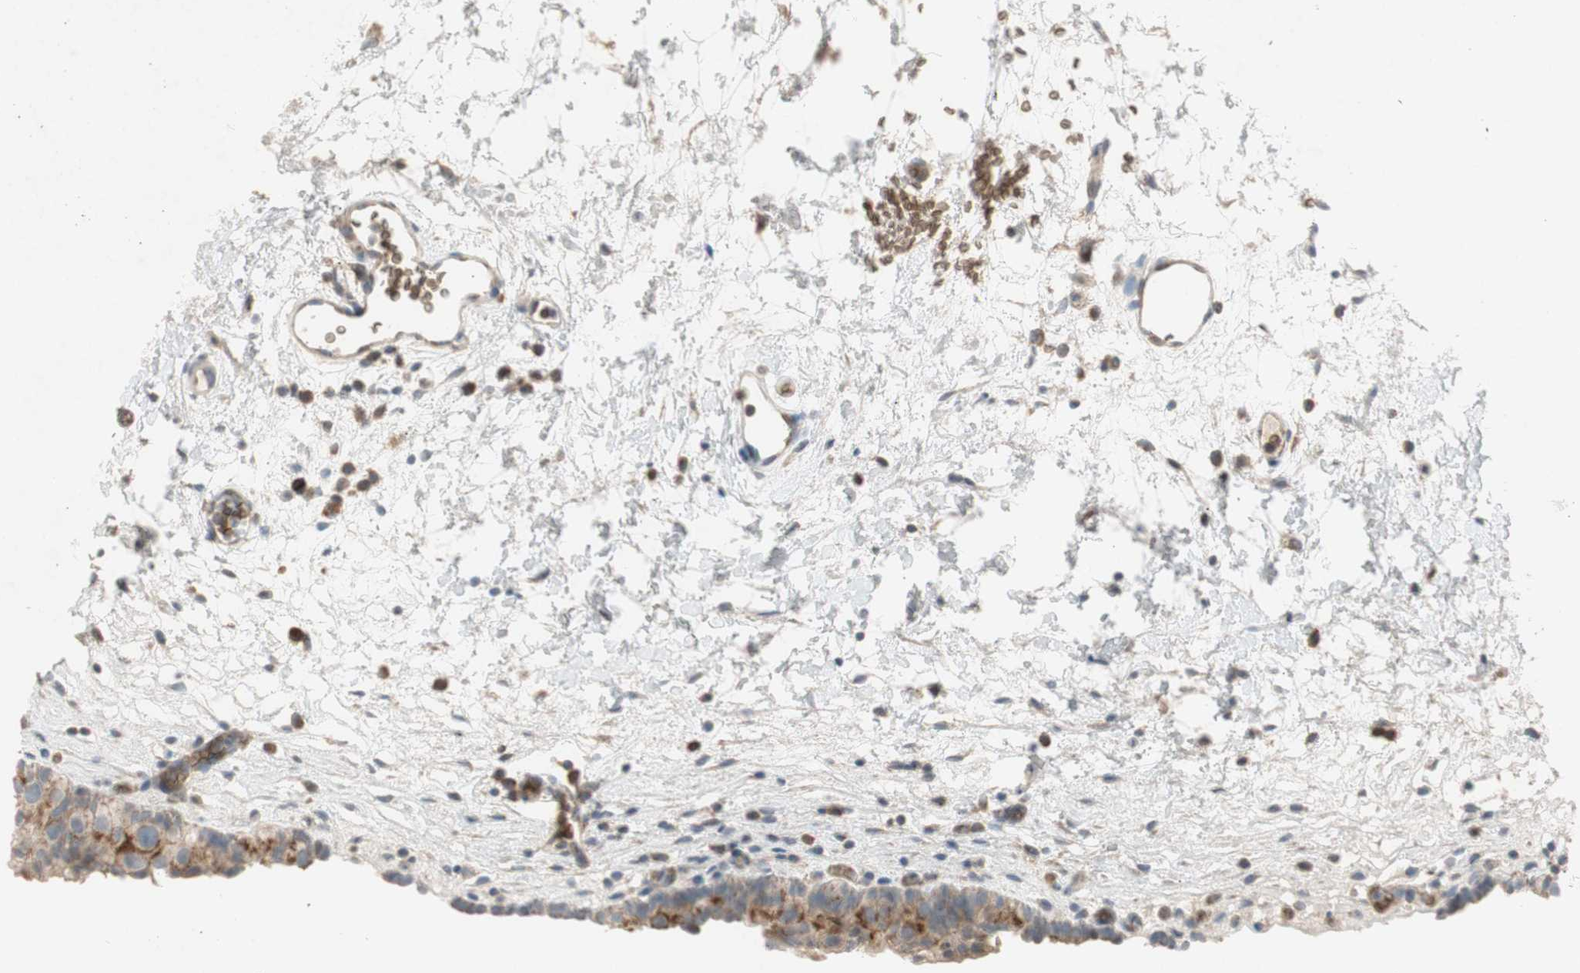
{"staining": {"intensity": "moderate", "quantity": "25%-75%", "location": "cytoplasmic/membranous"}, "tissue": "urinary bladder", "cell_type": "Urothelial cells", "image_type": "normal", "snomed": [{"axis": "morphology", "description": "Normal tissue, NOS"}, {"axis": "topography", "description": "Urinary bladder"}], "caption": "Immunohistochemical staining of normal human urinary bladder shows moderate cytoplasmic/membranous protein positivity in approximately 25%-75% of urothelial cells. The staining is performed using DAB brown chromogen to label protein expression. The nuclei are counter-stained blue using hematoxylin.", "gene": "GYPC", "patient": {"sex": "female", "age": 64}}